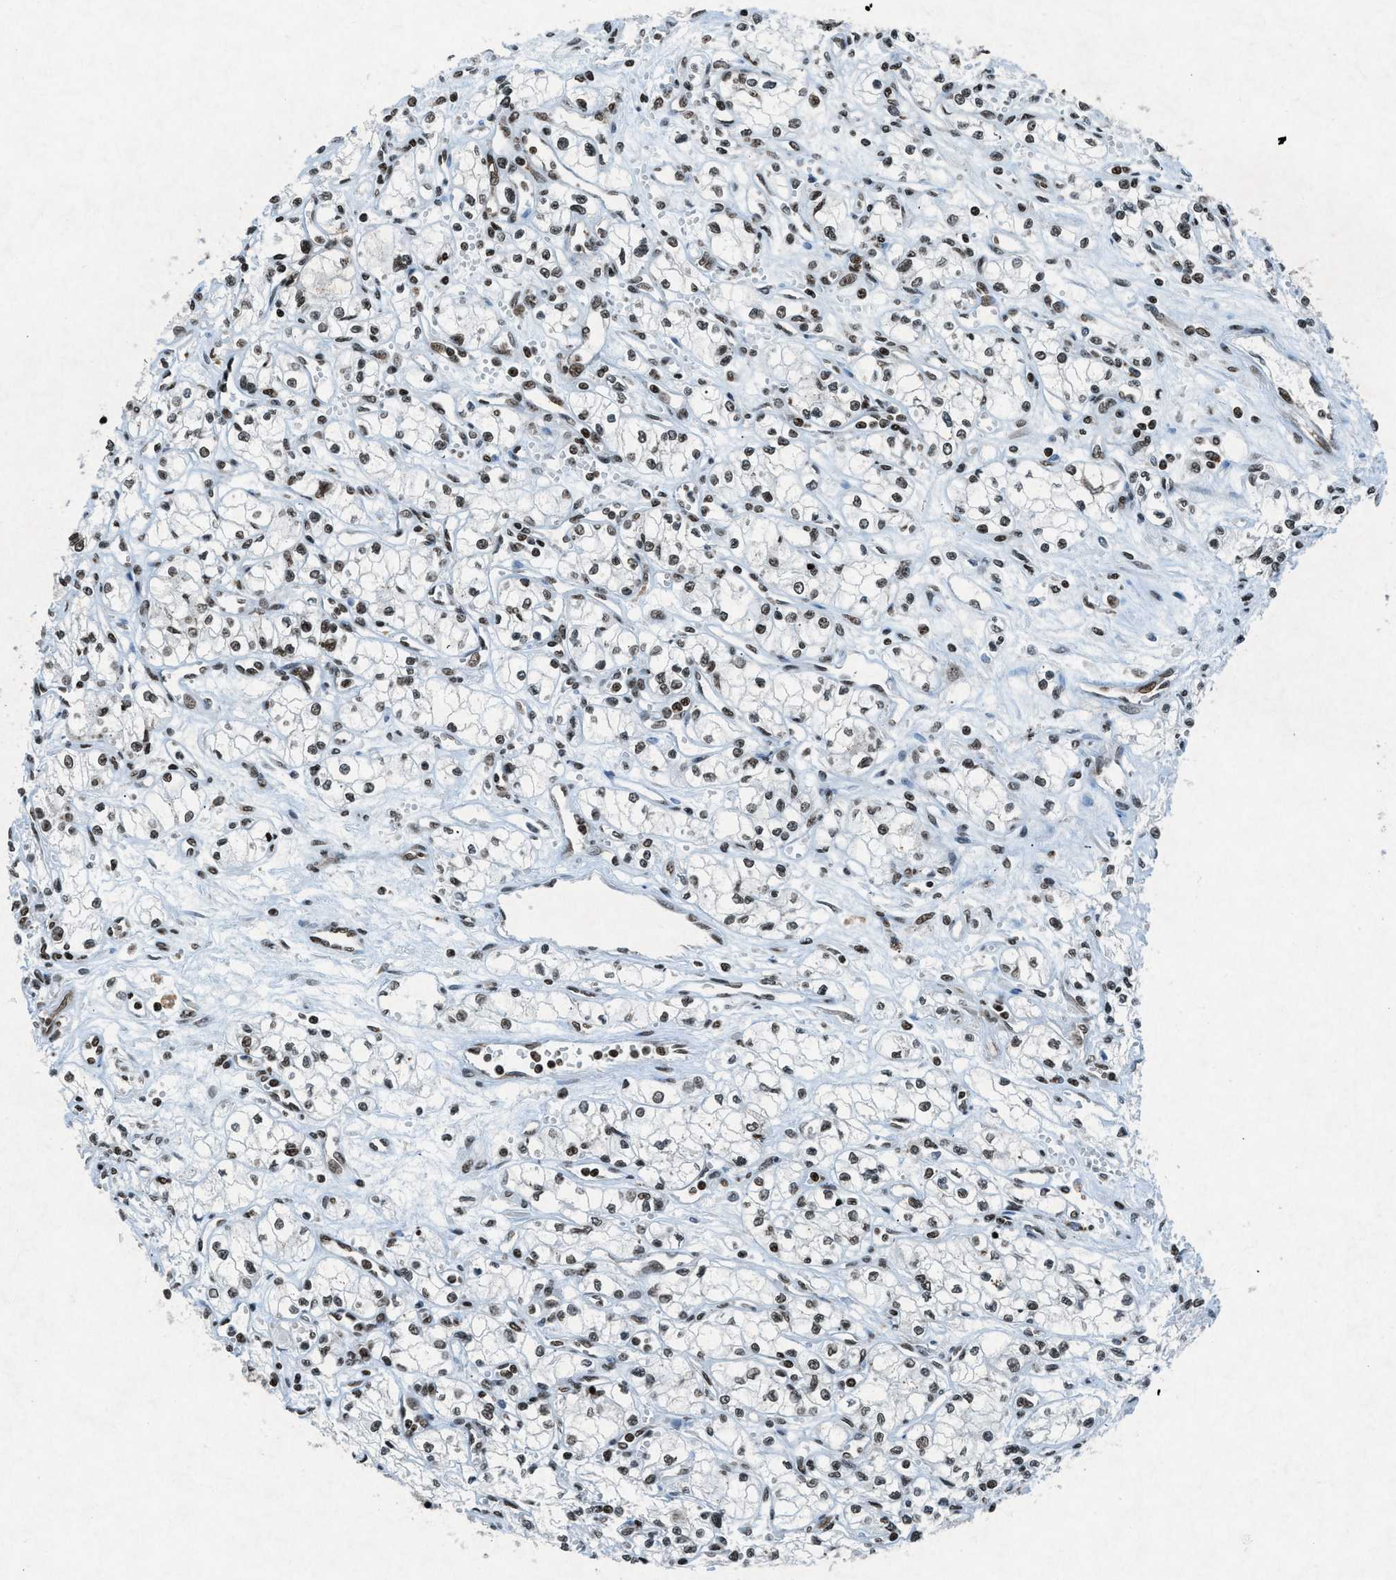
{"staining": {"intensity": "weak", "quantity": ">75%", "location": "nuclear"}, "tissue": "renal cancer", "cell_type": "Tumor cells", "image_type": "cancer", "snomed": [{"axis": "morphology", "description": "Normal tissue, NOS"}, {"axis": "morphology", "description": "Adenocarcinoma, NOS"}, {"axis": "topography", "description": "Kidney"}], "caption": "An image of human renal cancer stained for a protein reveals weak nuclear brown staining in tumor cells.", "gene": "NXF1", "patient": {"sex": "male", "age": 59}}